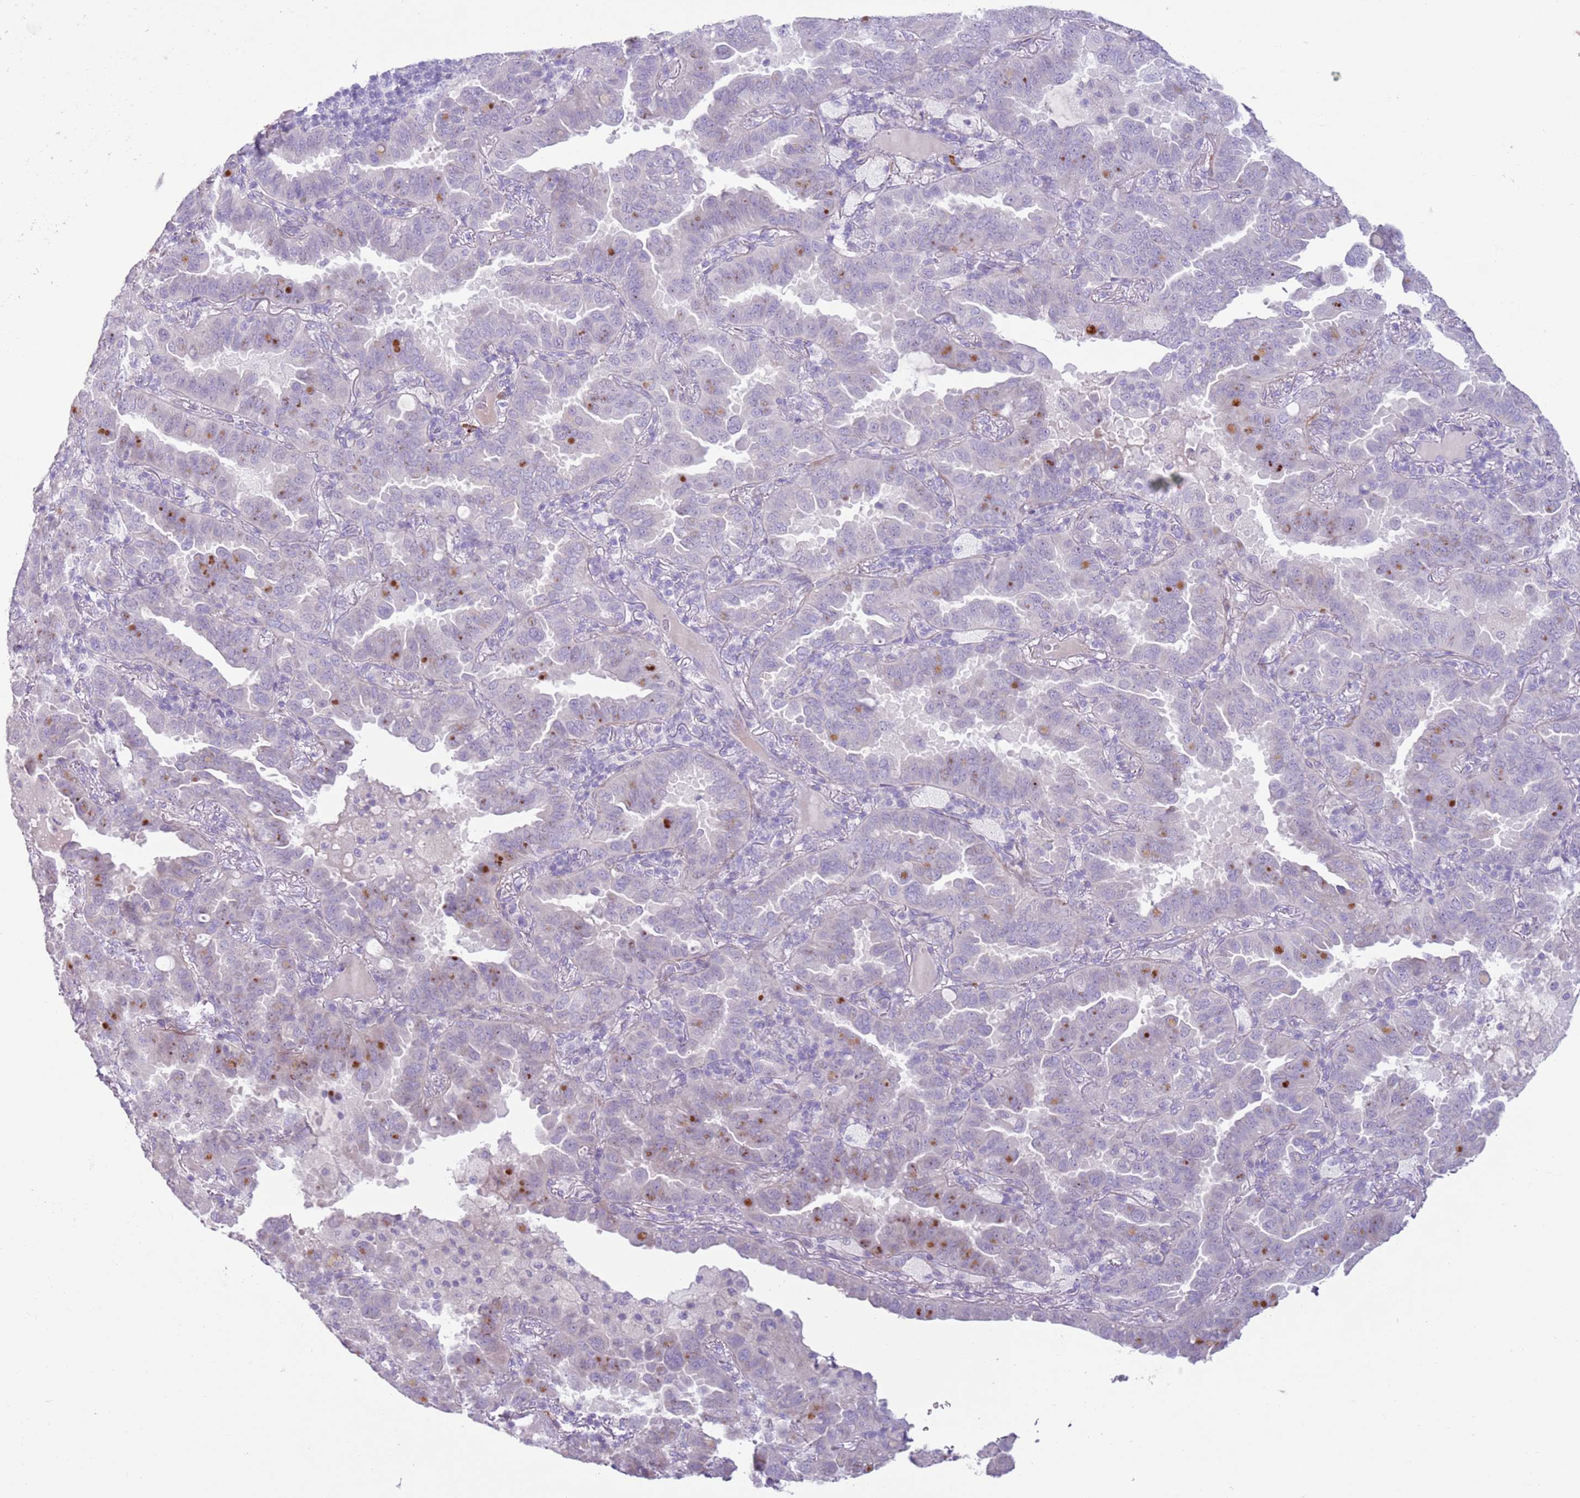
{"staining": {"intensity": "moderate", "quantity": "<25%", "location": "cytoplasmic/membranous"}, "tissue": "lung cancer", "cell_type": "Tumor cells", "image_type": "cancer", "snomed": [{"axis": "morphology", "description": "Adenocarcinoma, NOS"}, {"axis": "topography", "description": "Lung"}], "caption": "Brown immunohistochemical staining in adenocarcinoma (lung) shows moderate cytoplasmic/membranous expression in about <25% of tumor cells. Nuclei are stained in blue.", "gene": "ZNF239", "patient": {"sex": "male", "age": 64}}